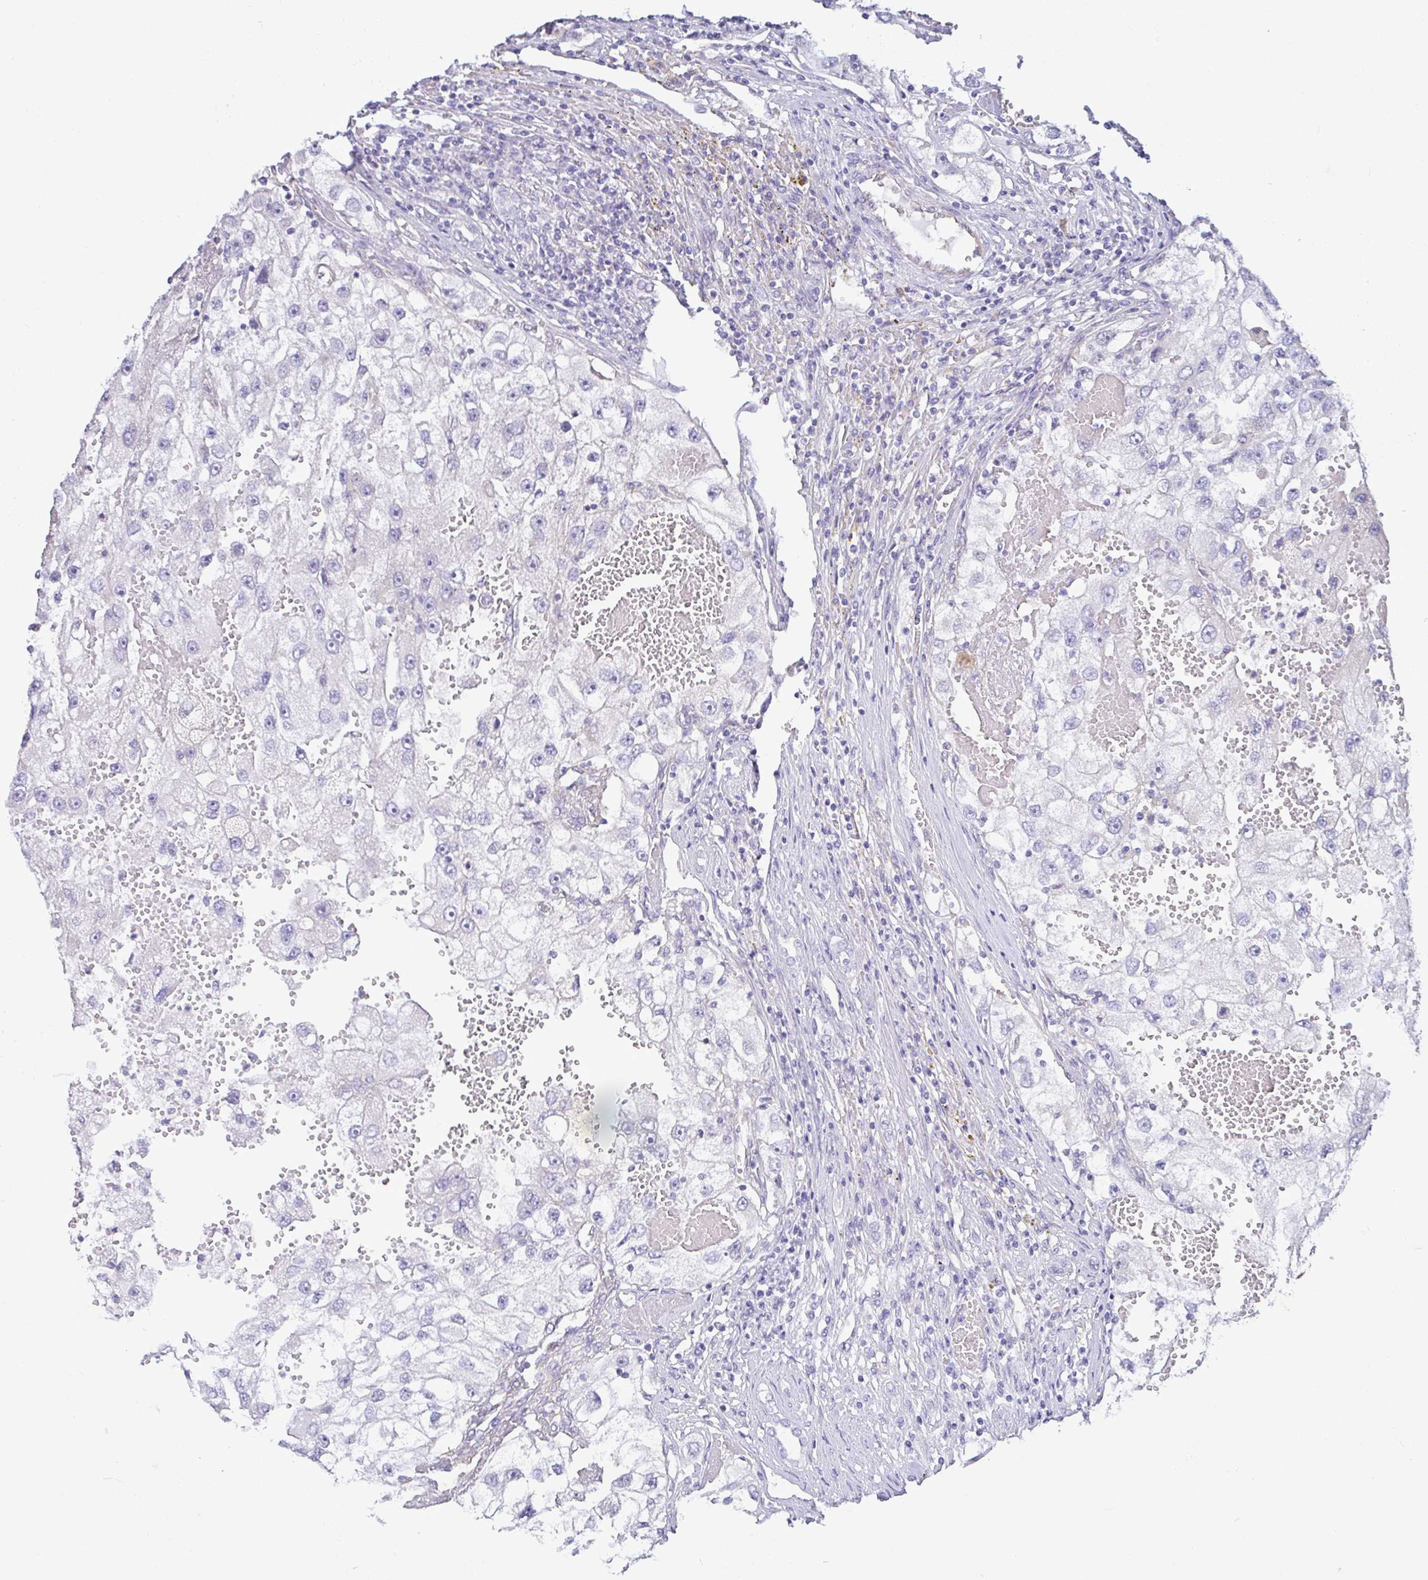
{"staining": {"intensity": "negative", "quantity": "none", "location": "none"}, "tissue": "renal cancer", "cell_type": "Tumor cells", "image_type": "cancer", "snomed": [{"axis": "morphology", "description": "Adenocarcinoma, NOS"}, {"axis": "topography", "description": "Kidney"}], "caption": "Photomicrograph shows no significant protein positivity in tumor cells of adenocarcinoma (renal).", "gene": "PLCD4", "patient": {"sex": "male", "age": 63}}